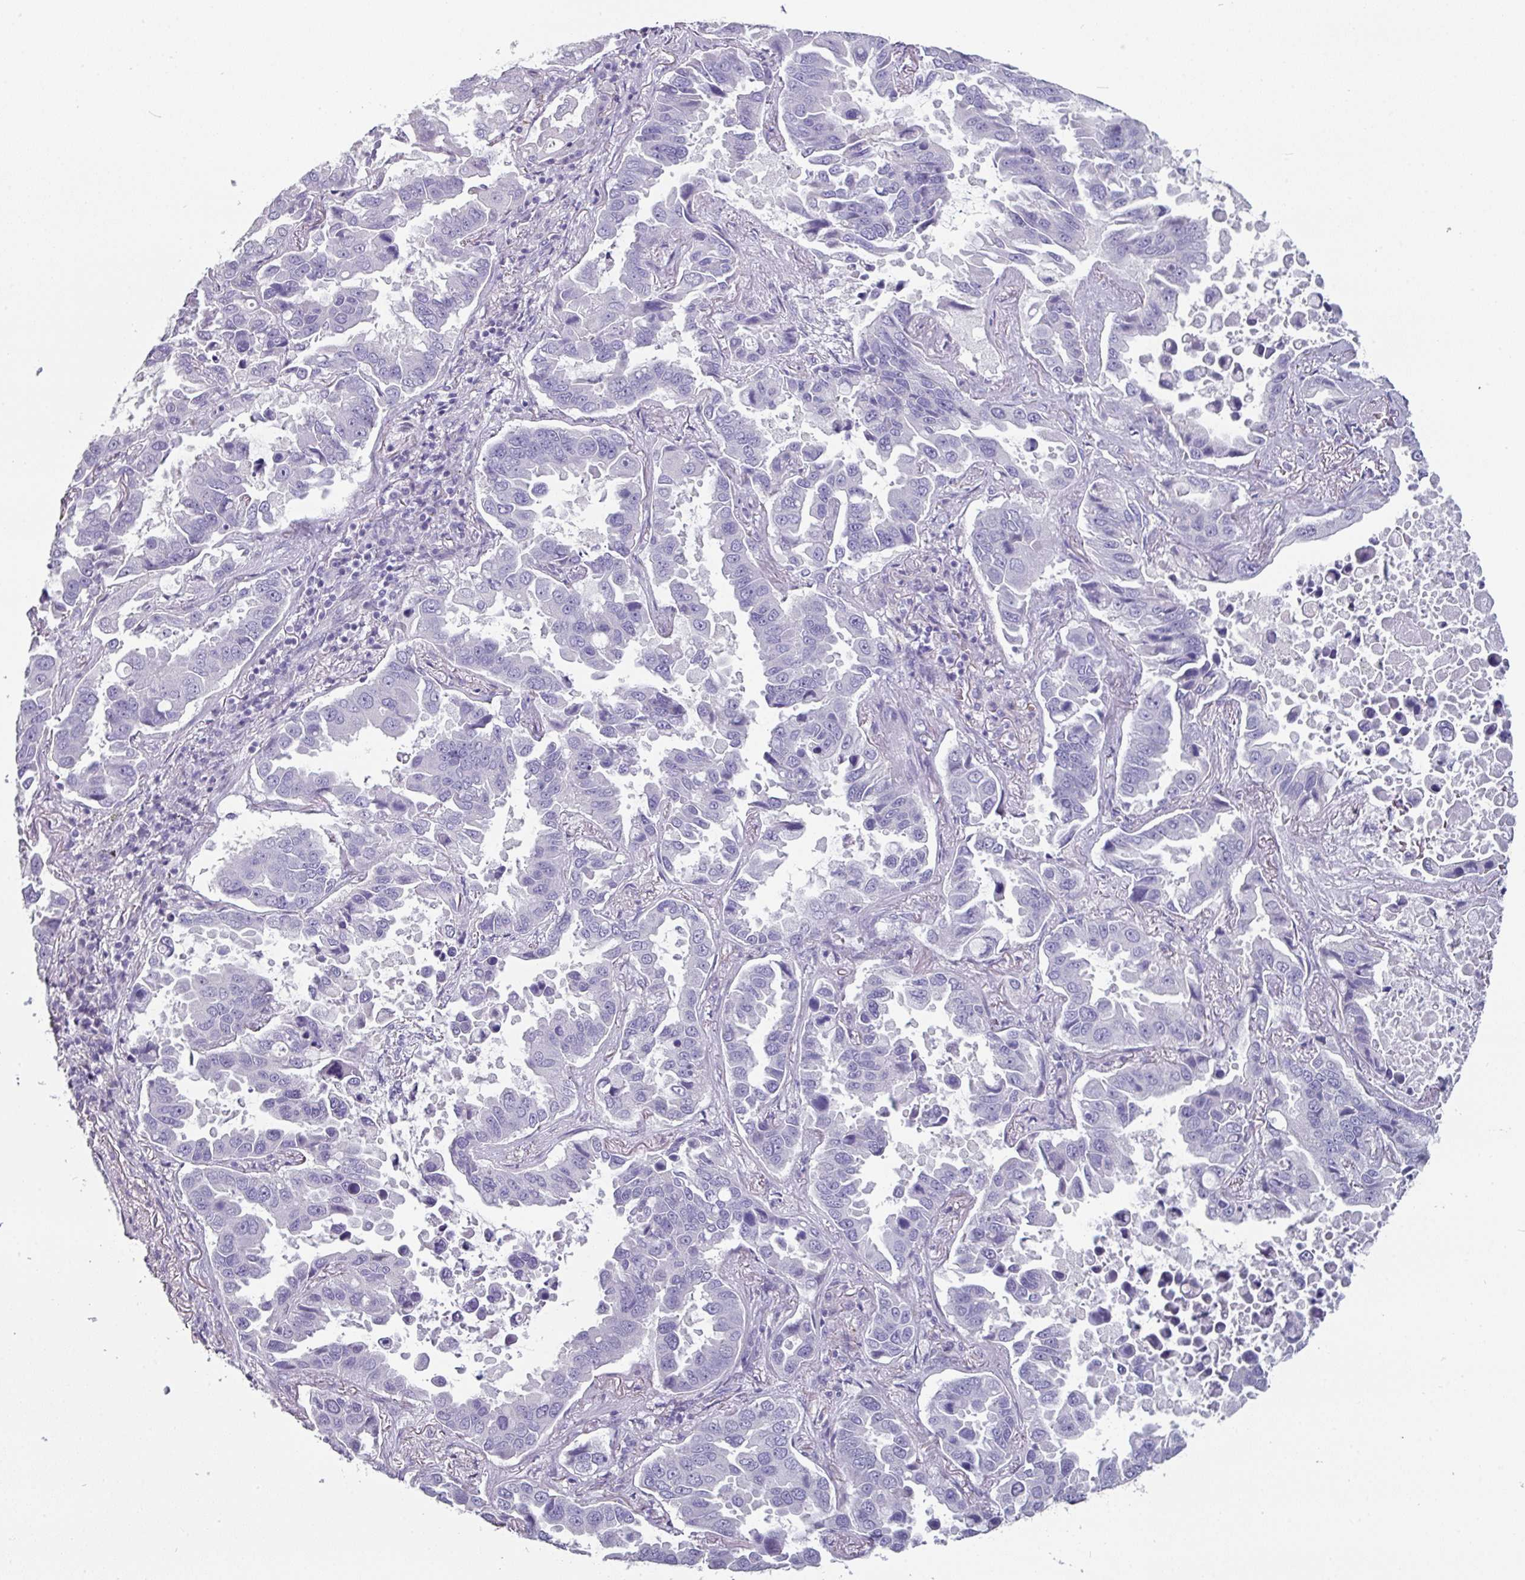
{"staining": {"intensity": "negative", "quantity": "none", "location": "none"}, "tissue": "lung cancer", "cell_type": "Tumor cells", "image_type": "cancer", "snomed": [{"axis": "morphology", "description": "Adenocarcinoma, NOS"}, {"axis": "topography", "description": "Lung"}], "caption": "High power microscopy photomicrograph of an IHC histopathology image of adenocarcinoma (lung), revealing no significant positivity in tumor cells.", "gene": "SLC17A7", "patient": {"sex": "male", "age": 64}}